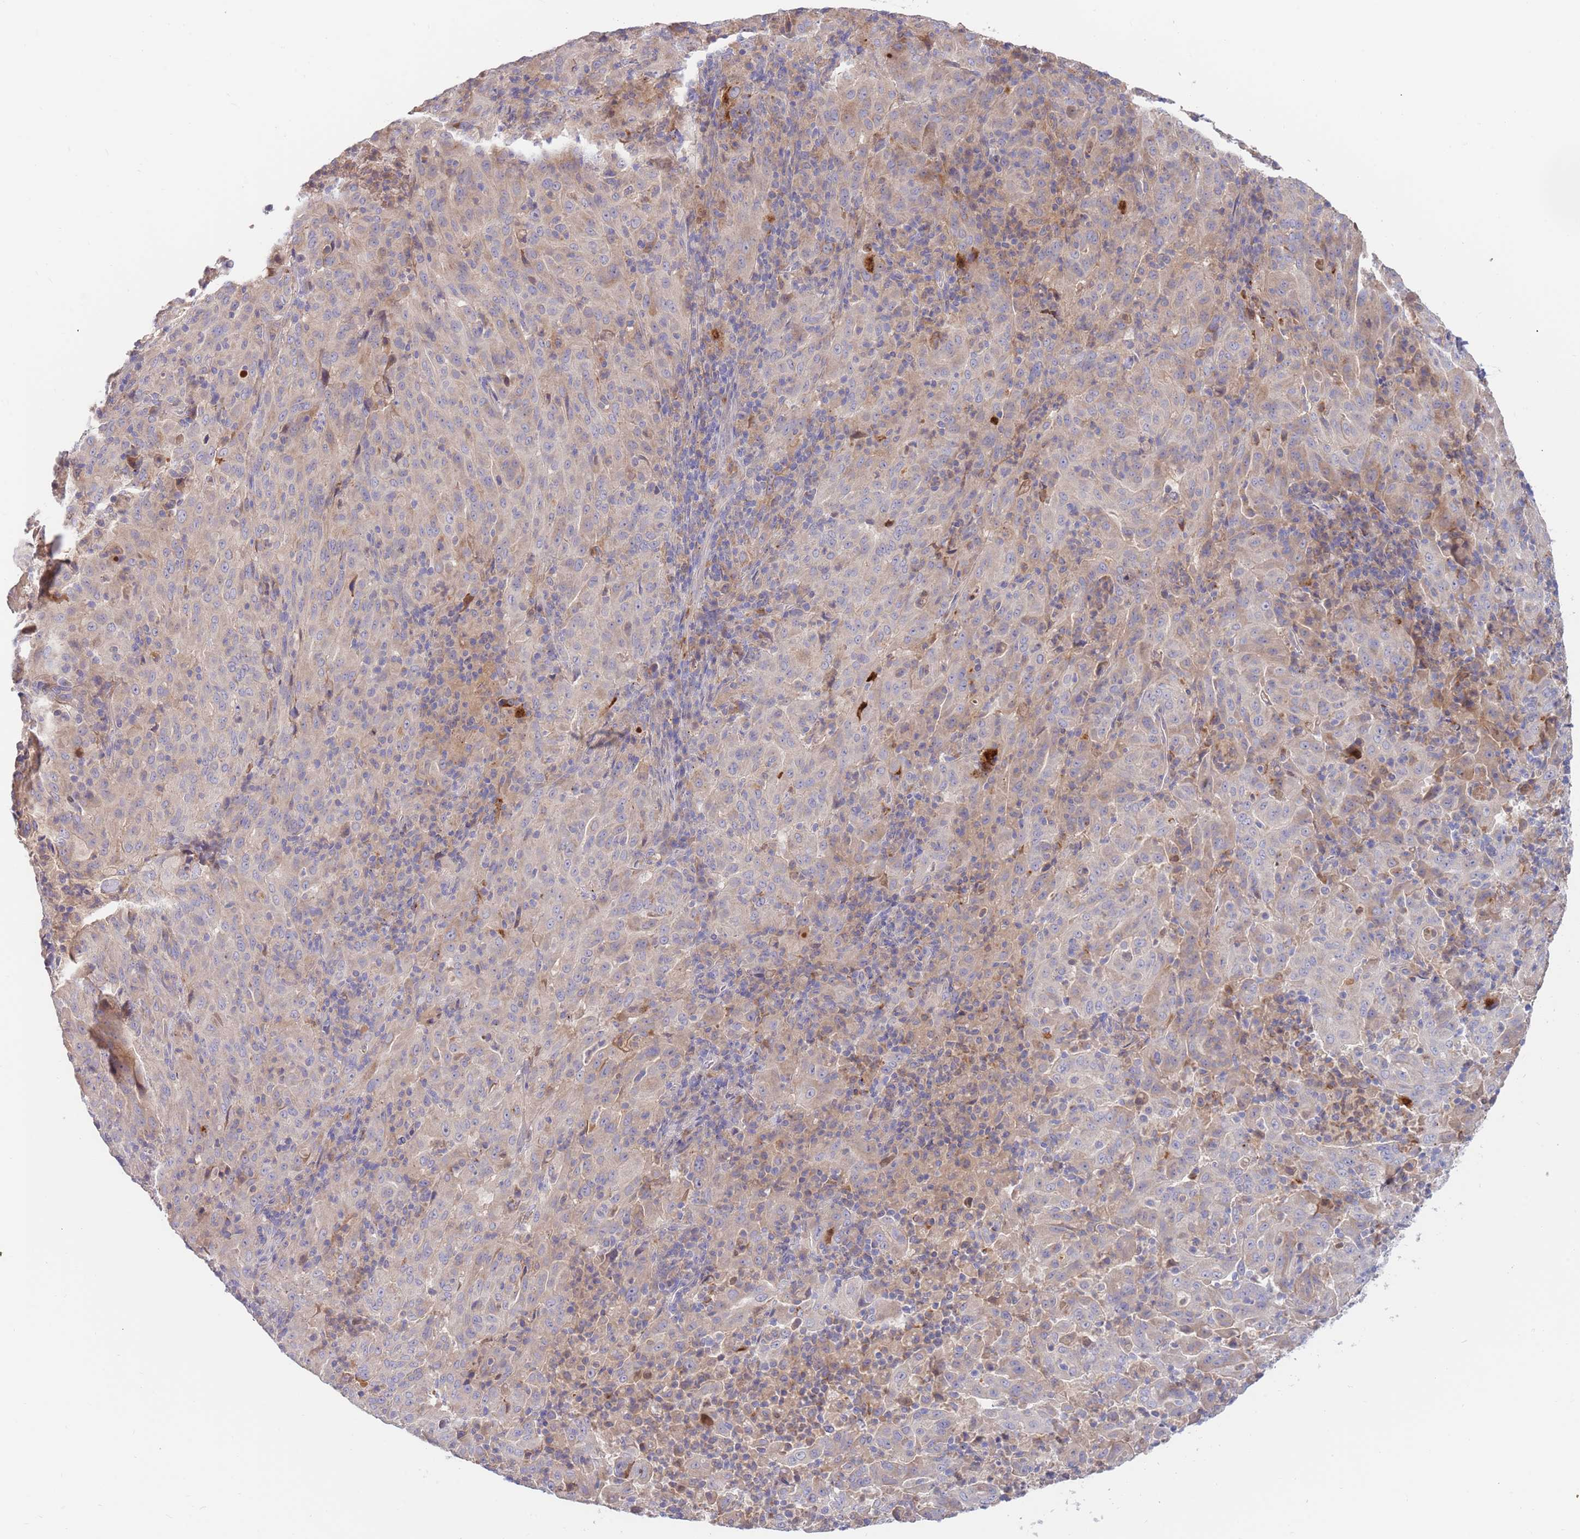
{"staining": {"intensity": "weak", "quantity": "<25%", "location": "cytoplasmic/membranous"}, "tissue": "pancreatic cancer", "cell_type": "Tumor cells", "image_type": "cancer", "snomed": [{"axis": "morphology", "description": "Adenocarcinoma, NOS"}, {"axis": "topography", "description": "Pancreas"}], "caption": "This is an immunohistochemistry (IHC) histopathology image of human adenocarcinoma (pancreatic). There is no staining in tumor cells.", "gene": "BORCS5", "patient": {"sex": "male", "age": 63}}